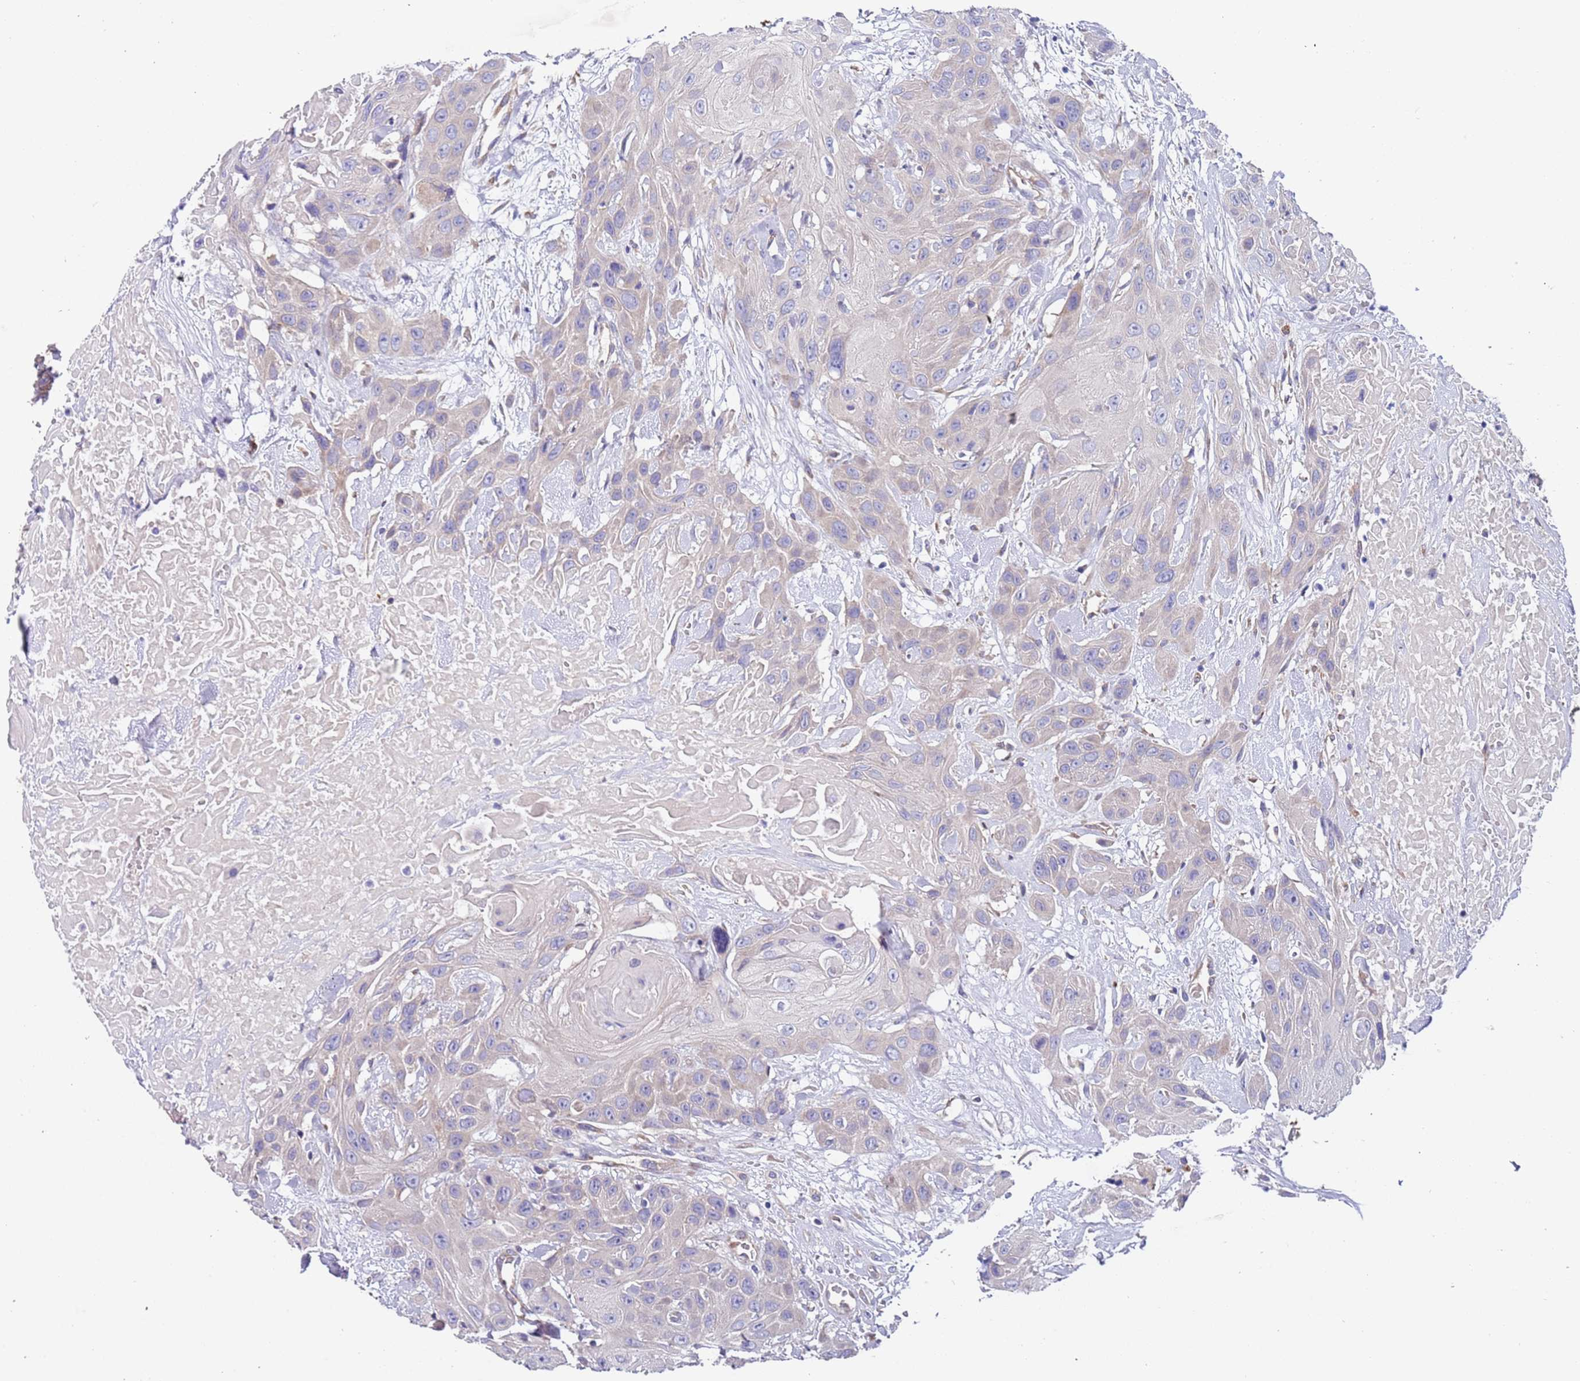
{"staining": {"intensity": "negative", "quantity": "none", "location": "none"}, "tissue": "head and neck cancer", "cell_type": "Tumor cells", "image_type": "cancer", "snomed": [{"axis": "morphology", "description": "Squamous cell carcinoma, NOS"}, {"axis": "topography", "description": "Head-Neck"}], "caption": "A micrograph of human head and neck cancer (squamous cell carcinoma) is negative for staining in tumor cells. (Immunohistochemistry, brightfield microscopy, high magnification).", "gene": "LAMB4", "patient": {"sex": "male", "age": 81}}